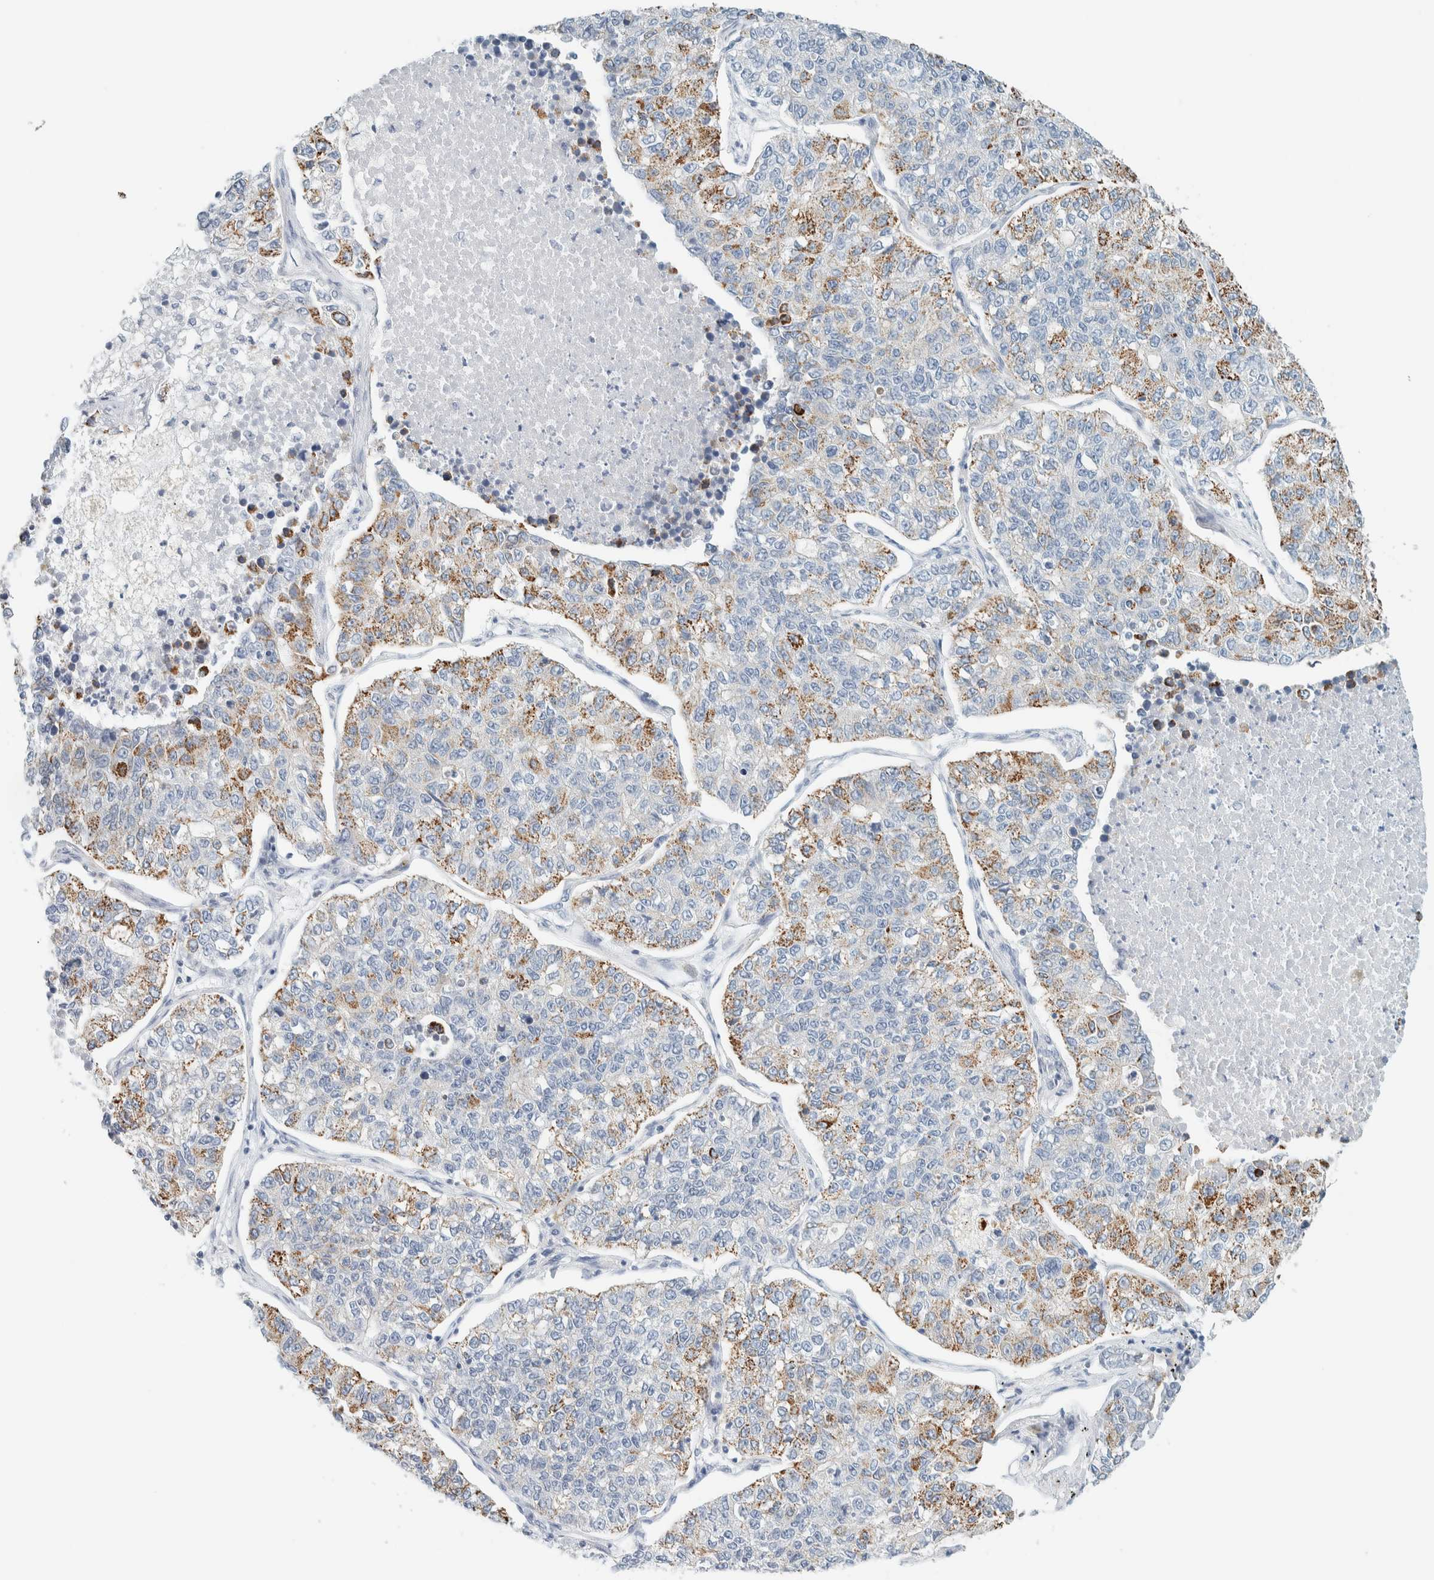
{"staining": {"intensity": "moderate", "quantity": "<25%", "location": "cytoplasmic/membranous"}, "tissue": "lung cancer", "cell_type": "Tumor cells", "image_type": "cancer", "snomed": [{"axis": "morphology", "description": "Adenocarcinoma, NOS"}, {"axis": "topography", "description": "Lung"}], "caption": "This histopathology image demonstrates IHC staining of lung cancer, with low moderate cytoplasmic/membranous staining in about <25% of tumor cells.", "gene": "NDE1", "patient": {"sex": "male", "age": 49}}